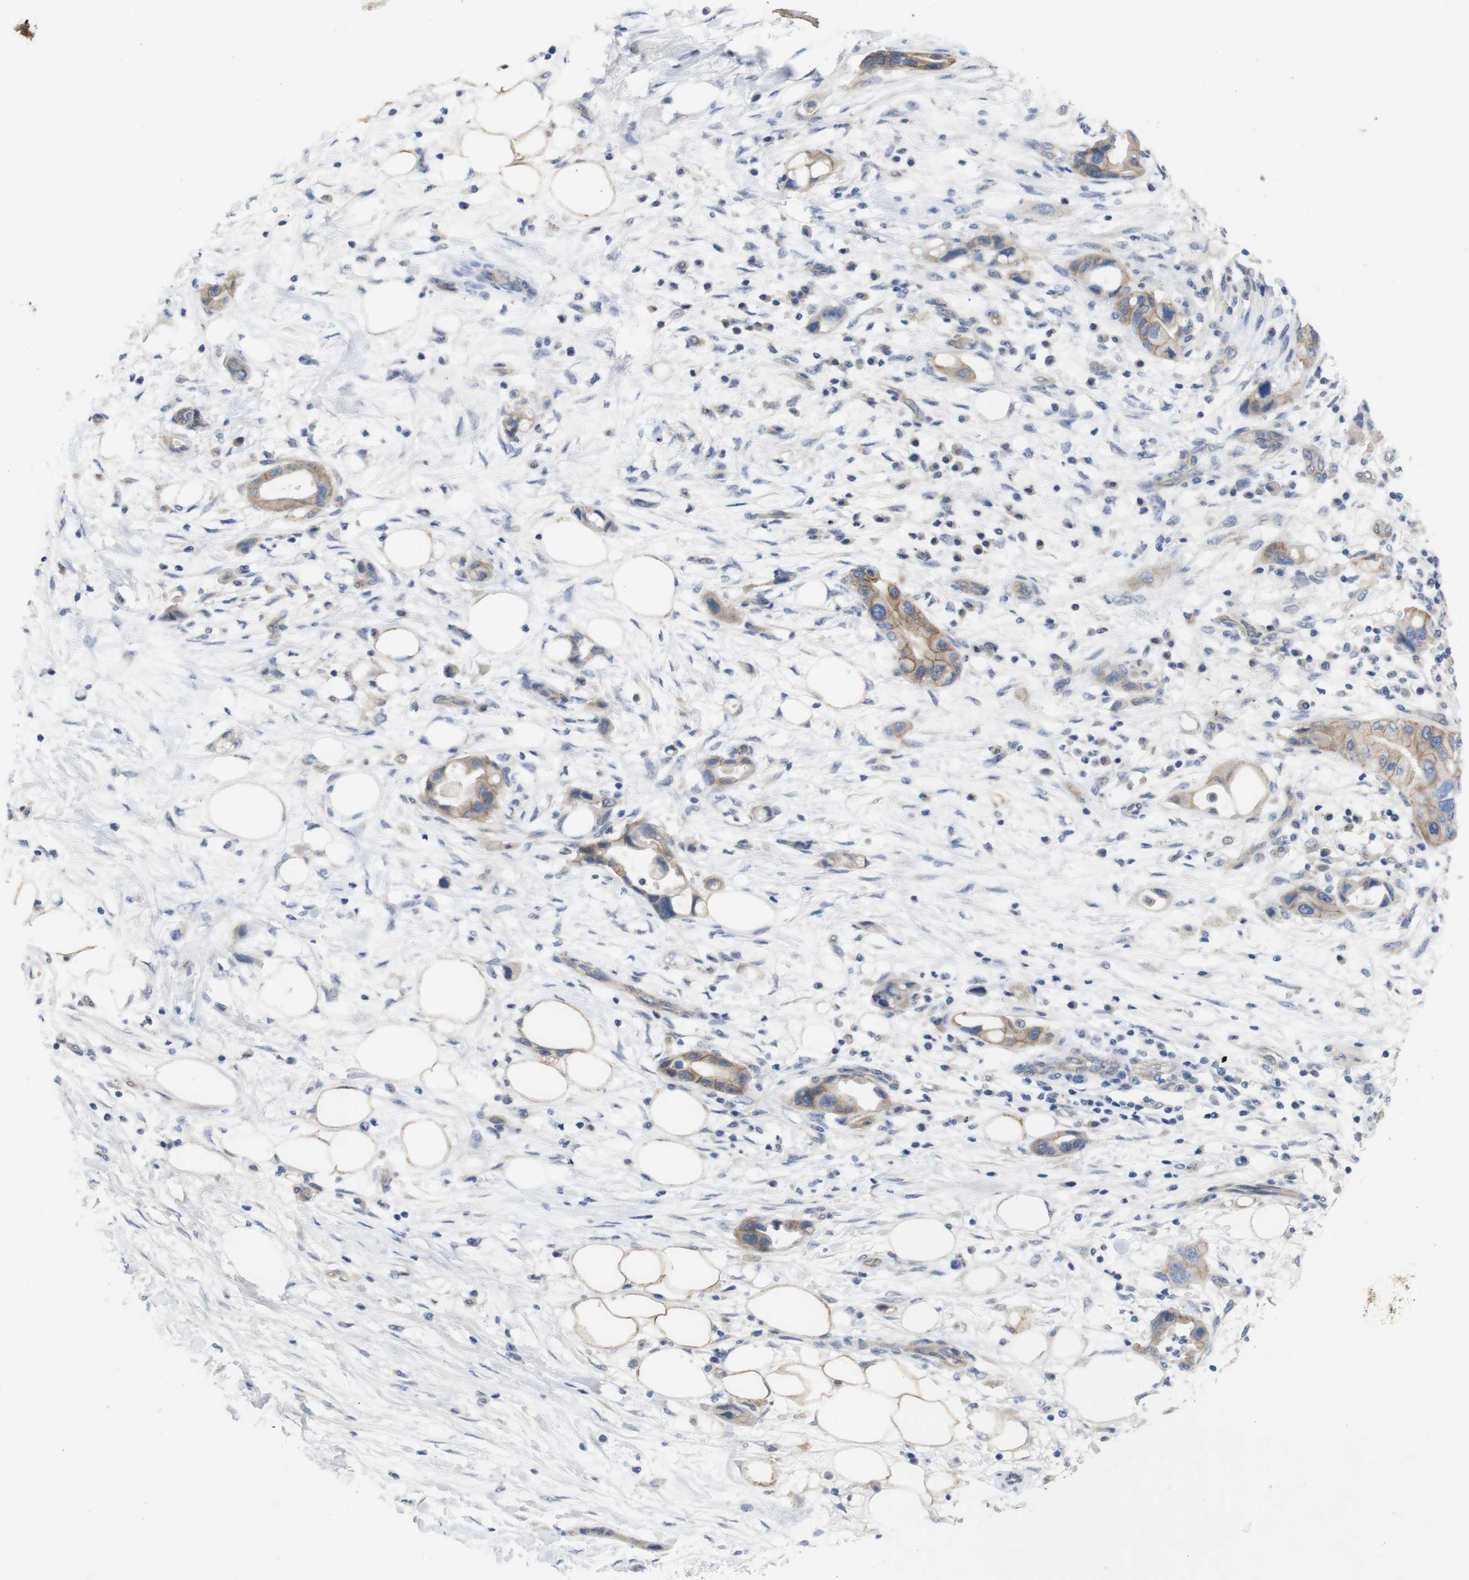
{"staining": {"intensity": "moderate", "quantity": ">75%", "location": "cytoplasmic/membranous"}, "tissue": "pancreatic cancer", "cell_type": "Tumor cells", "image_type": "cancer", "snomed": [{"axis": "morphology", "description": "Adenocarcinoma, NOS"}, {"axis": "topography", "description": "Pancreas"}], "caption": "This photomicrograph exhibits adenocarcinoma (pancreatic) stained with immunohistochemistry (IHC) to label a protein in brown. The cytoplasmic/membranous of tumor cells show moderate positivity for the protein. Nuclei are counter-stained blue.", "gene": "KIDINS220", "patient": {"sex": "female", "age": 57}}